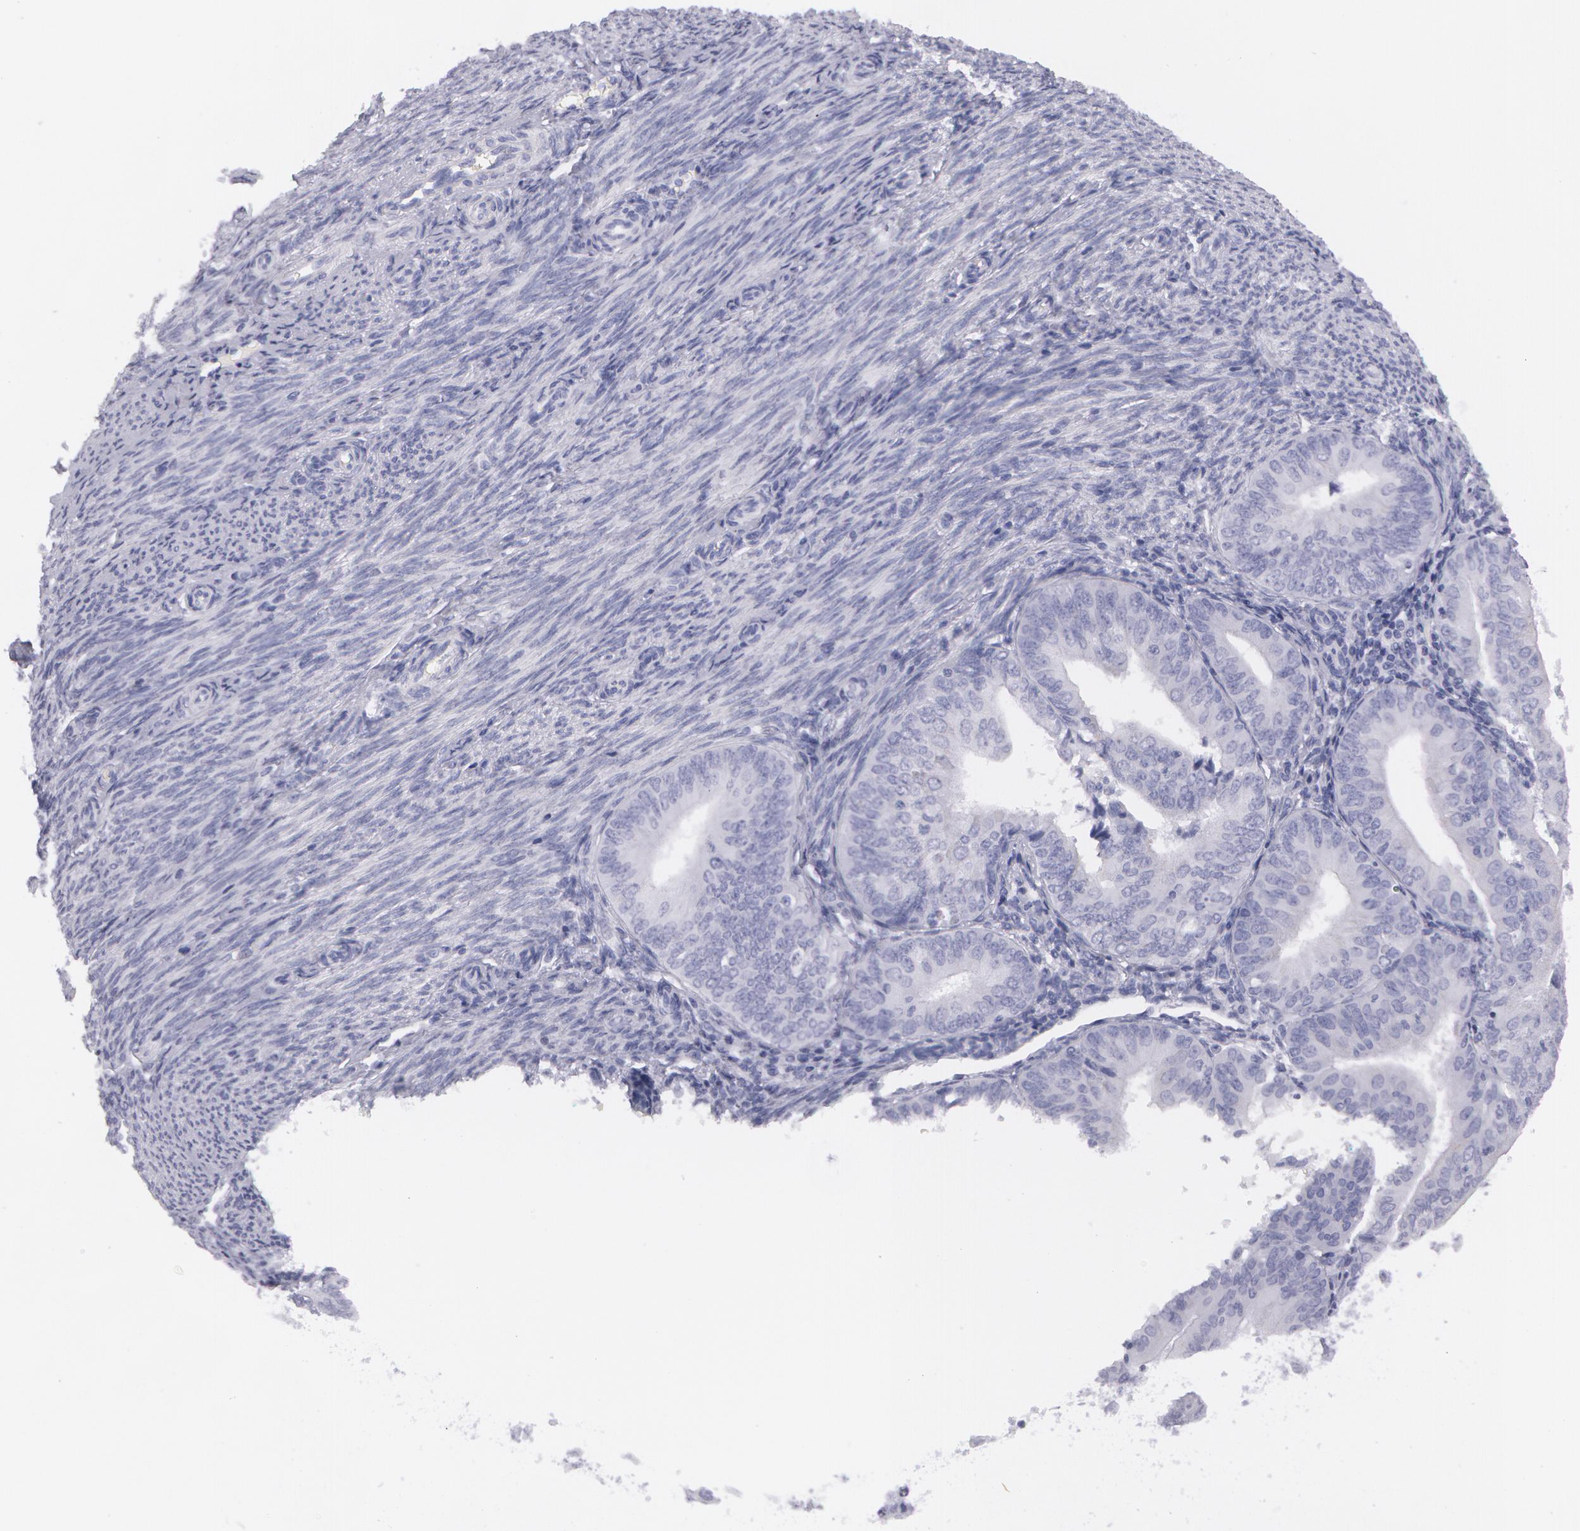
{"staining": {"intensity": "negative", "quantity": "none", "location": "none"}, "tissue": "endometrial cancer", "cell_type": "Tumor cells", "image_type": "cancer", "snomed": [{"axis": "morphology", "description": "Adenocarcinoma, NOS"}, {"axis": "topography", "description": "Endometrium"}], "caption": "DAB immunohistochemical staining of endometrial cancer displays no significant staining in tumor cells.", "gene": "AMACR", "patient": {"sex": "female", "age": 79}}